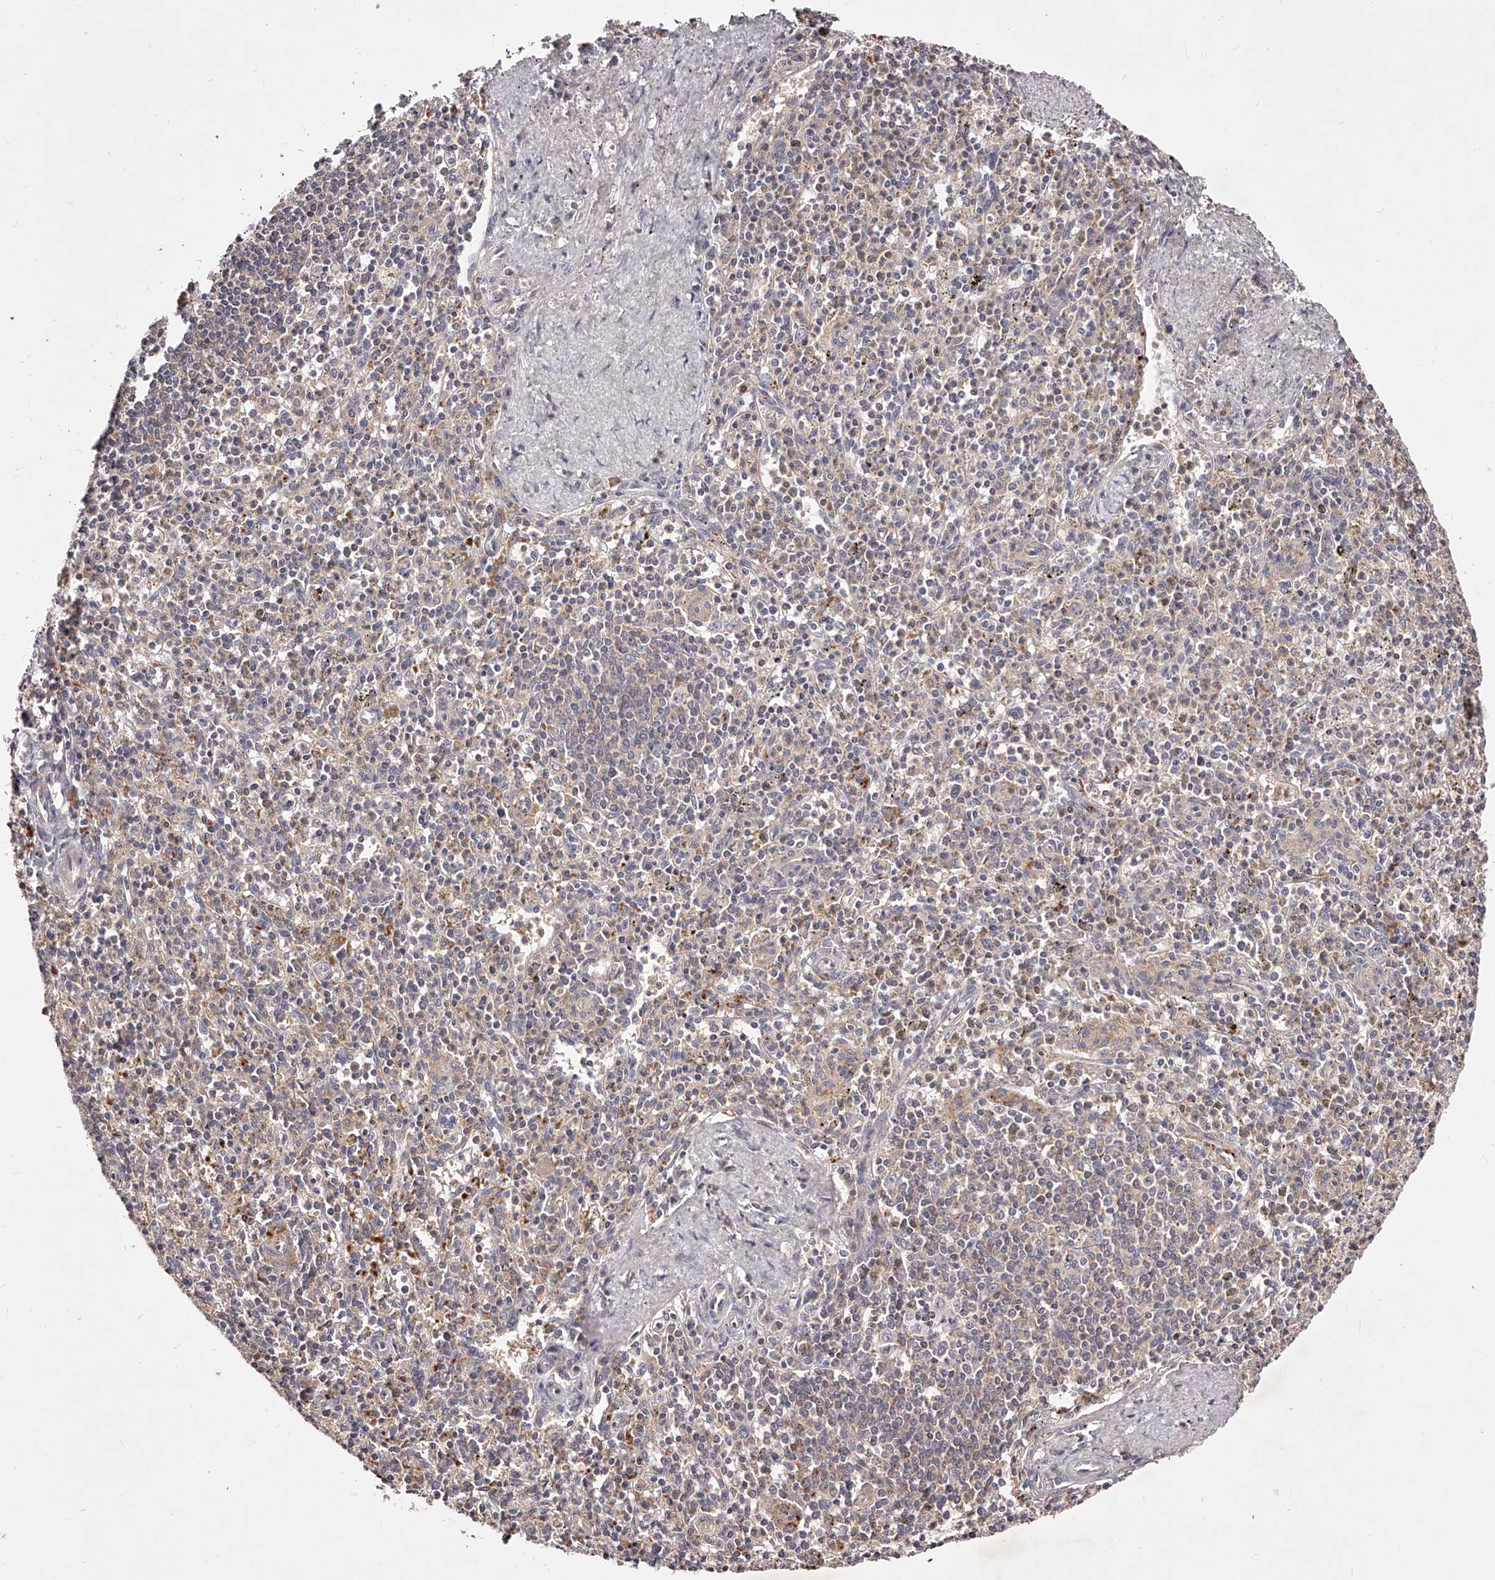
{"staining": {"intensity": "weak", "quantity": "<25%", "location": "cytoplasmic/membranous"}, "tissue": "spleen", "cell_type": "Cells in red pulp", "image_type": "normal", "snomed": [{"axis": "morphology", "description": "Normal tissue, NOS"}, {"axis": "topography", "description": "Spleen"}], "caption": "Immunohistochemistry (IHC) image of unremarkable human spleen stained for a protein (brown), which displays no positivity in cells in red pulp. (Immunohistochemistry (IHC), brightfield microscopy, high magnification).", "gene": "PHACTR1", "patient": {"sex": "male", "age": 72}}